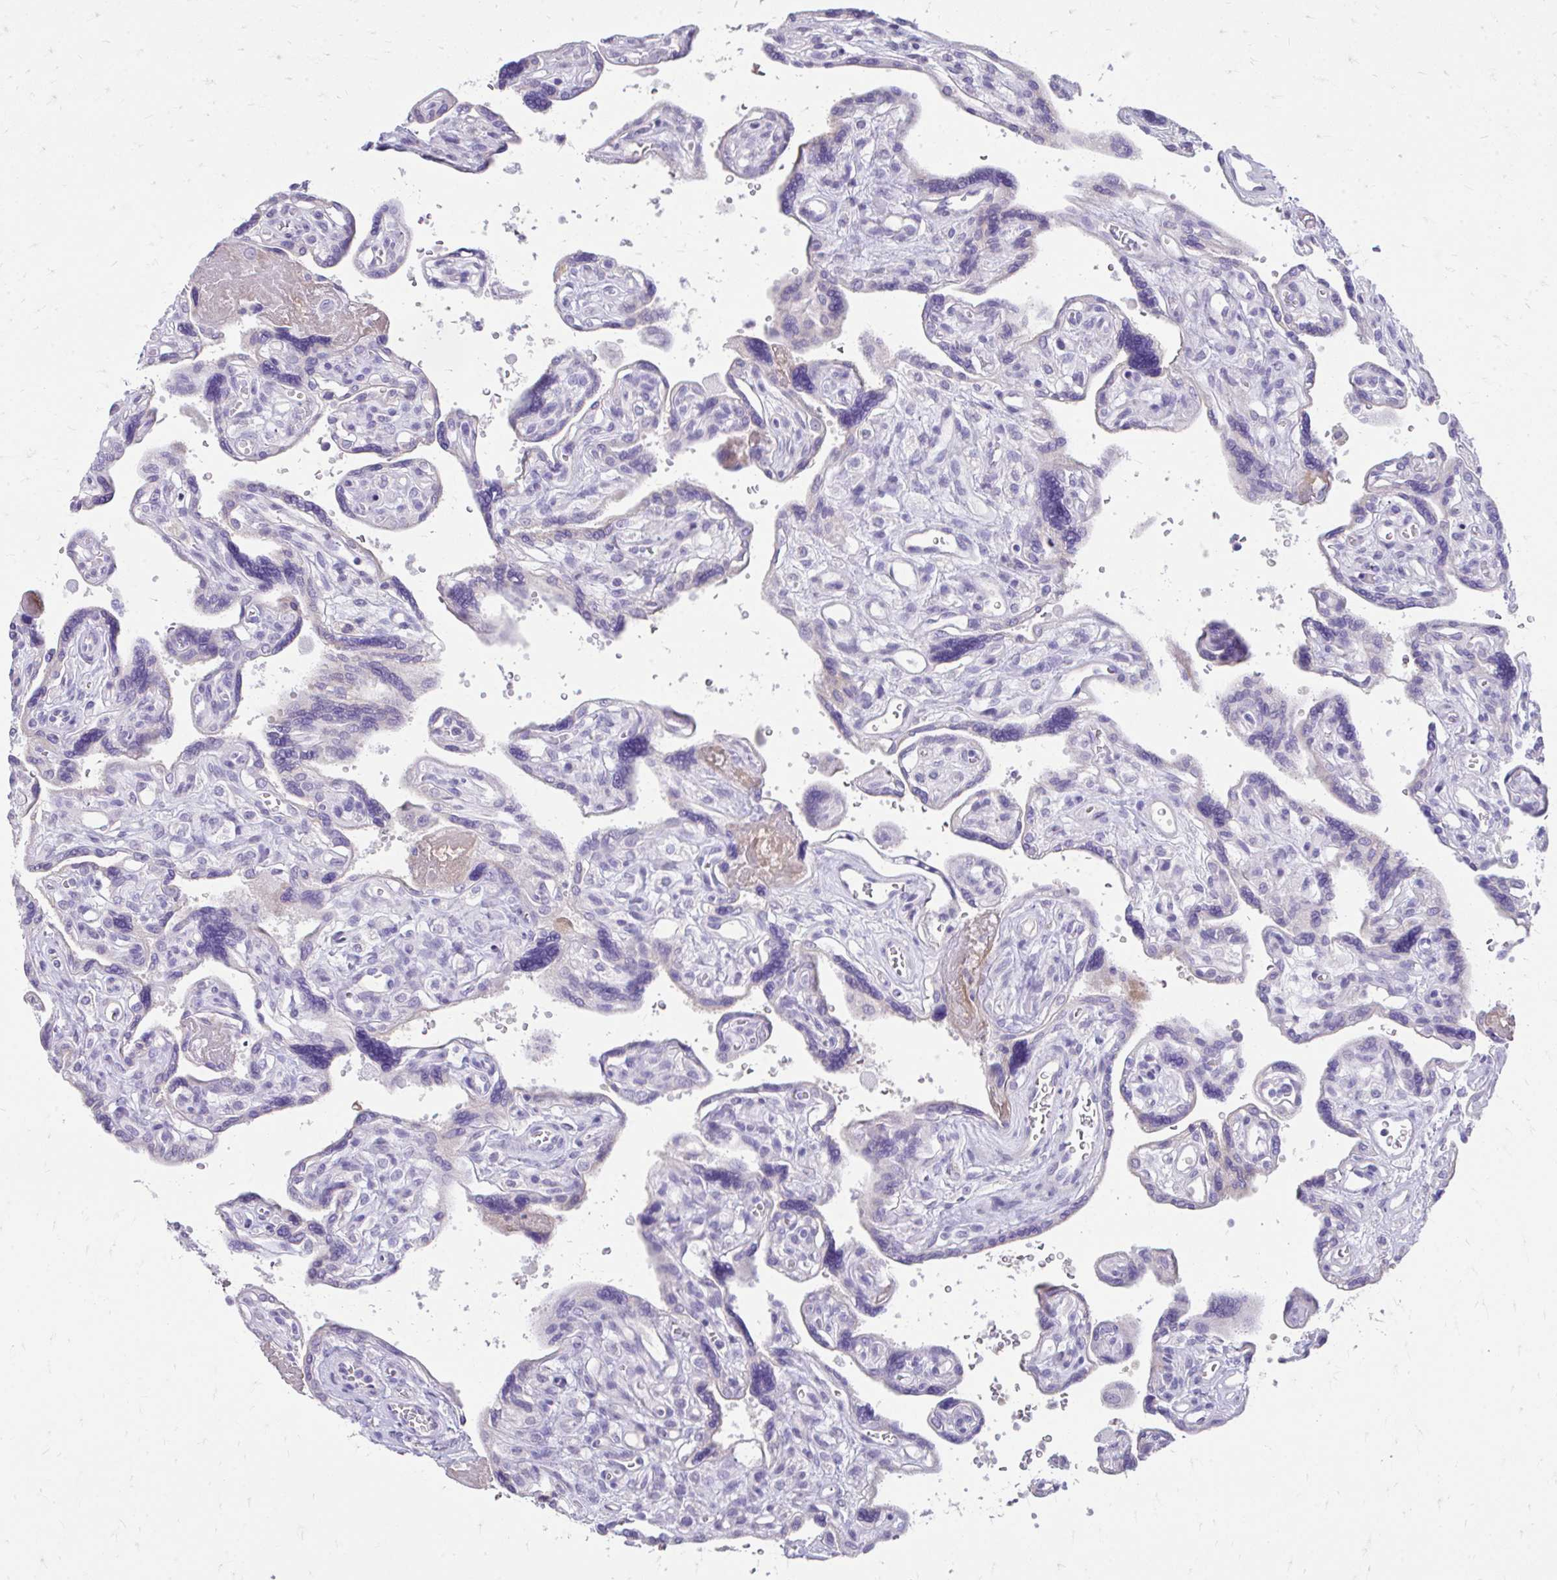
{"staining": {"intensity": "negative", "quantity": "none", "location": "none"}, "tissue": "placenta", "cell_type": "Trophoblastic cells", "image_type": "normal", "snomed": [{"axis": "morphology", "description": "Normal tissue, NOS"}, {"axis": "topography", "description": "Placenta"}], "caption": "This is an immunohistochemistry image of benign placenta. There is no positivity in trophoblastic cells.", "gene": "CFH", "patient": {"sex": "female", "age": 39}}